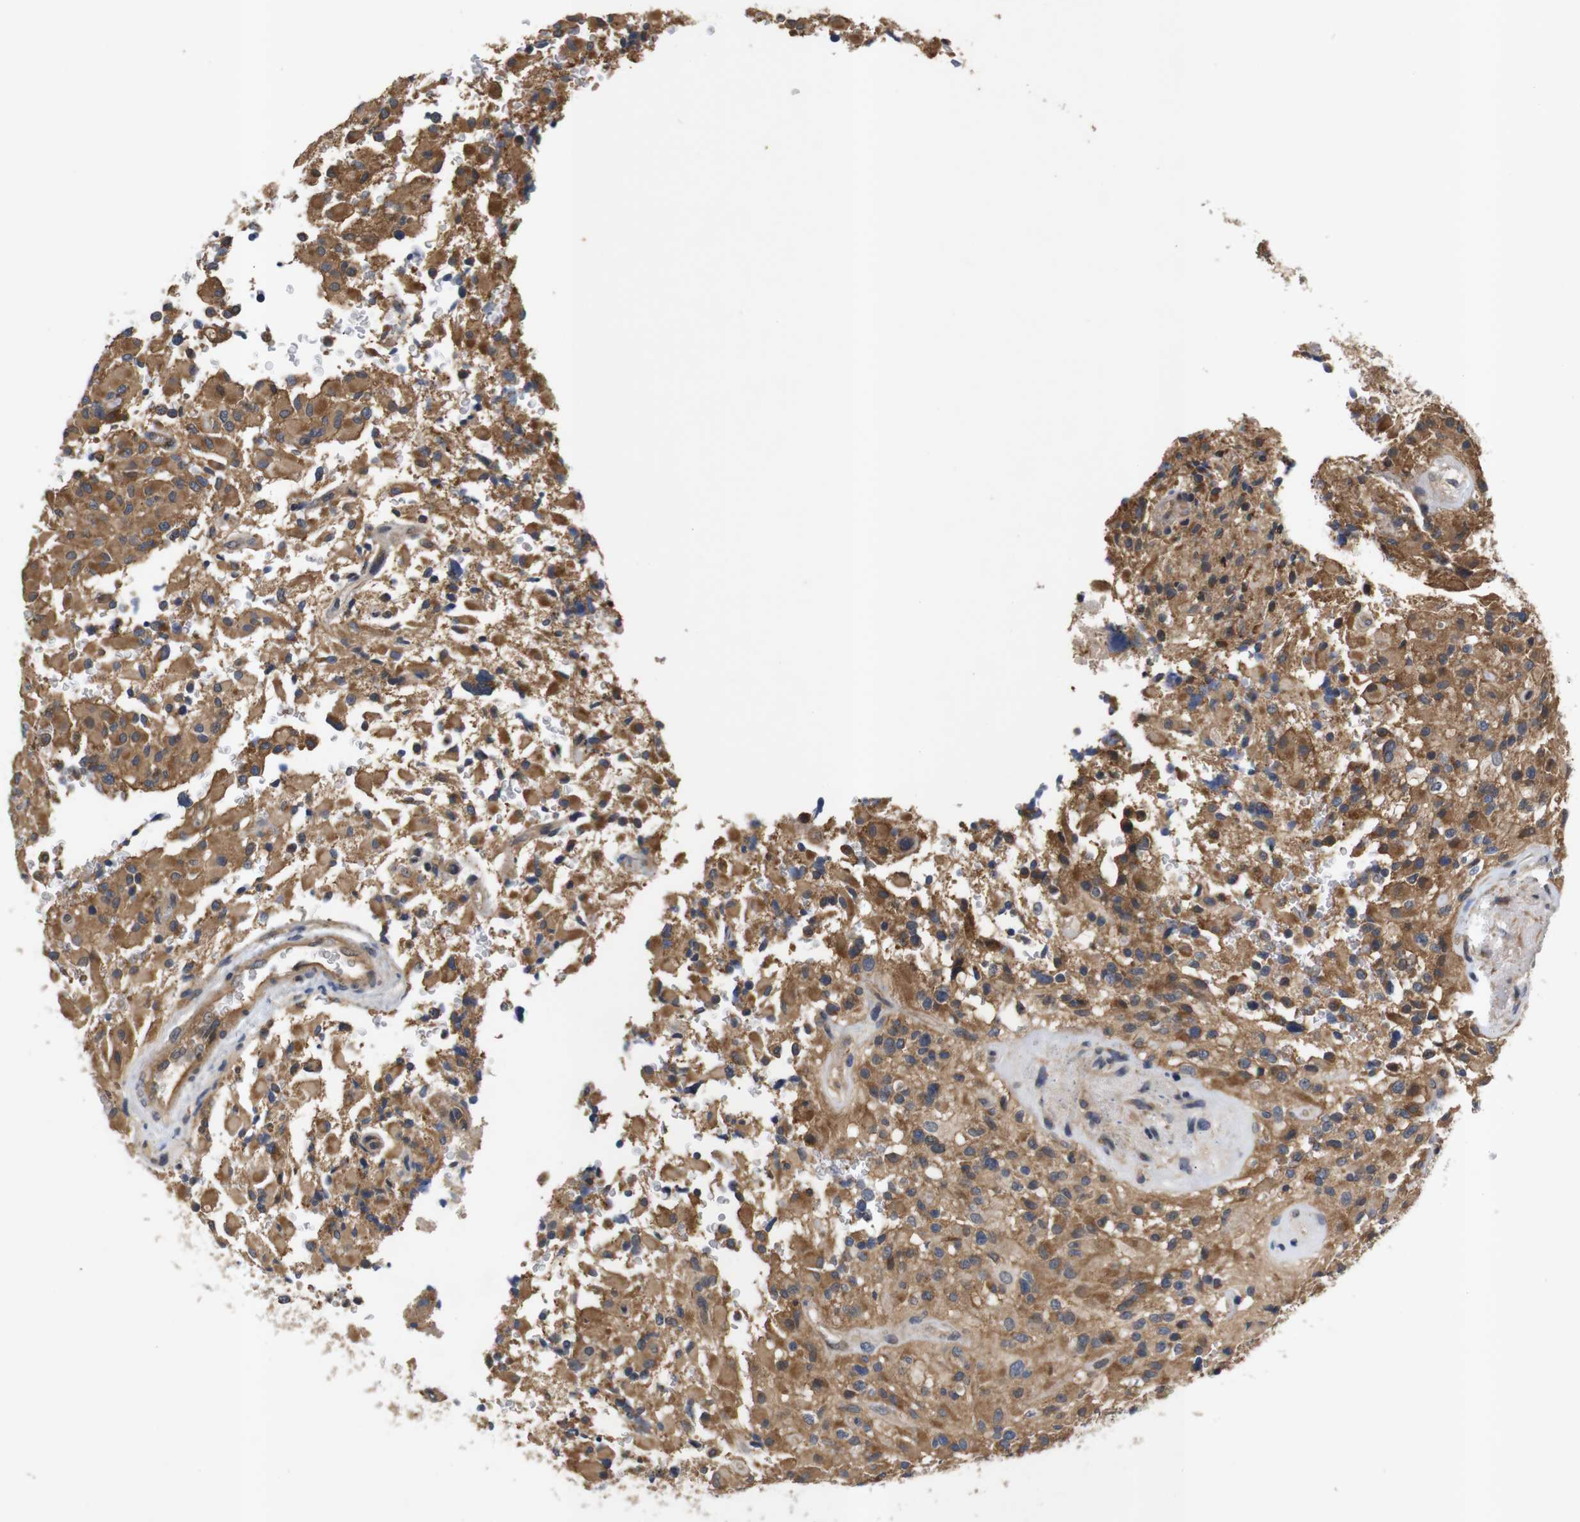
{"staining": {"intensity": "moderate", "quantity": ">75%", "location": "cytoplasmic/membranous"}, "tissue": "glioma", "cell_type": "Tumor cells", "image_type": "cancer", "snomed": [{"axis": "morphology", "description": "Glioma, malignant, High grade"}, {"axis": "topography", "description": "Brain"}], "caption": "An immunohistochemistry micrograph of neoplastic tissue is shown. Protein staining in brown labels moderate cytoplasmic/membranous positivity in glioma within tumor cells. Ihc stains the protein of interest in brown and the nuclei are stained blue.", "gene": "RIPK1", "patient": {"sex": "male", "age": 71}}